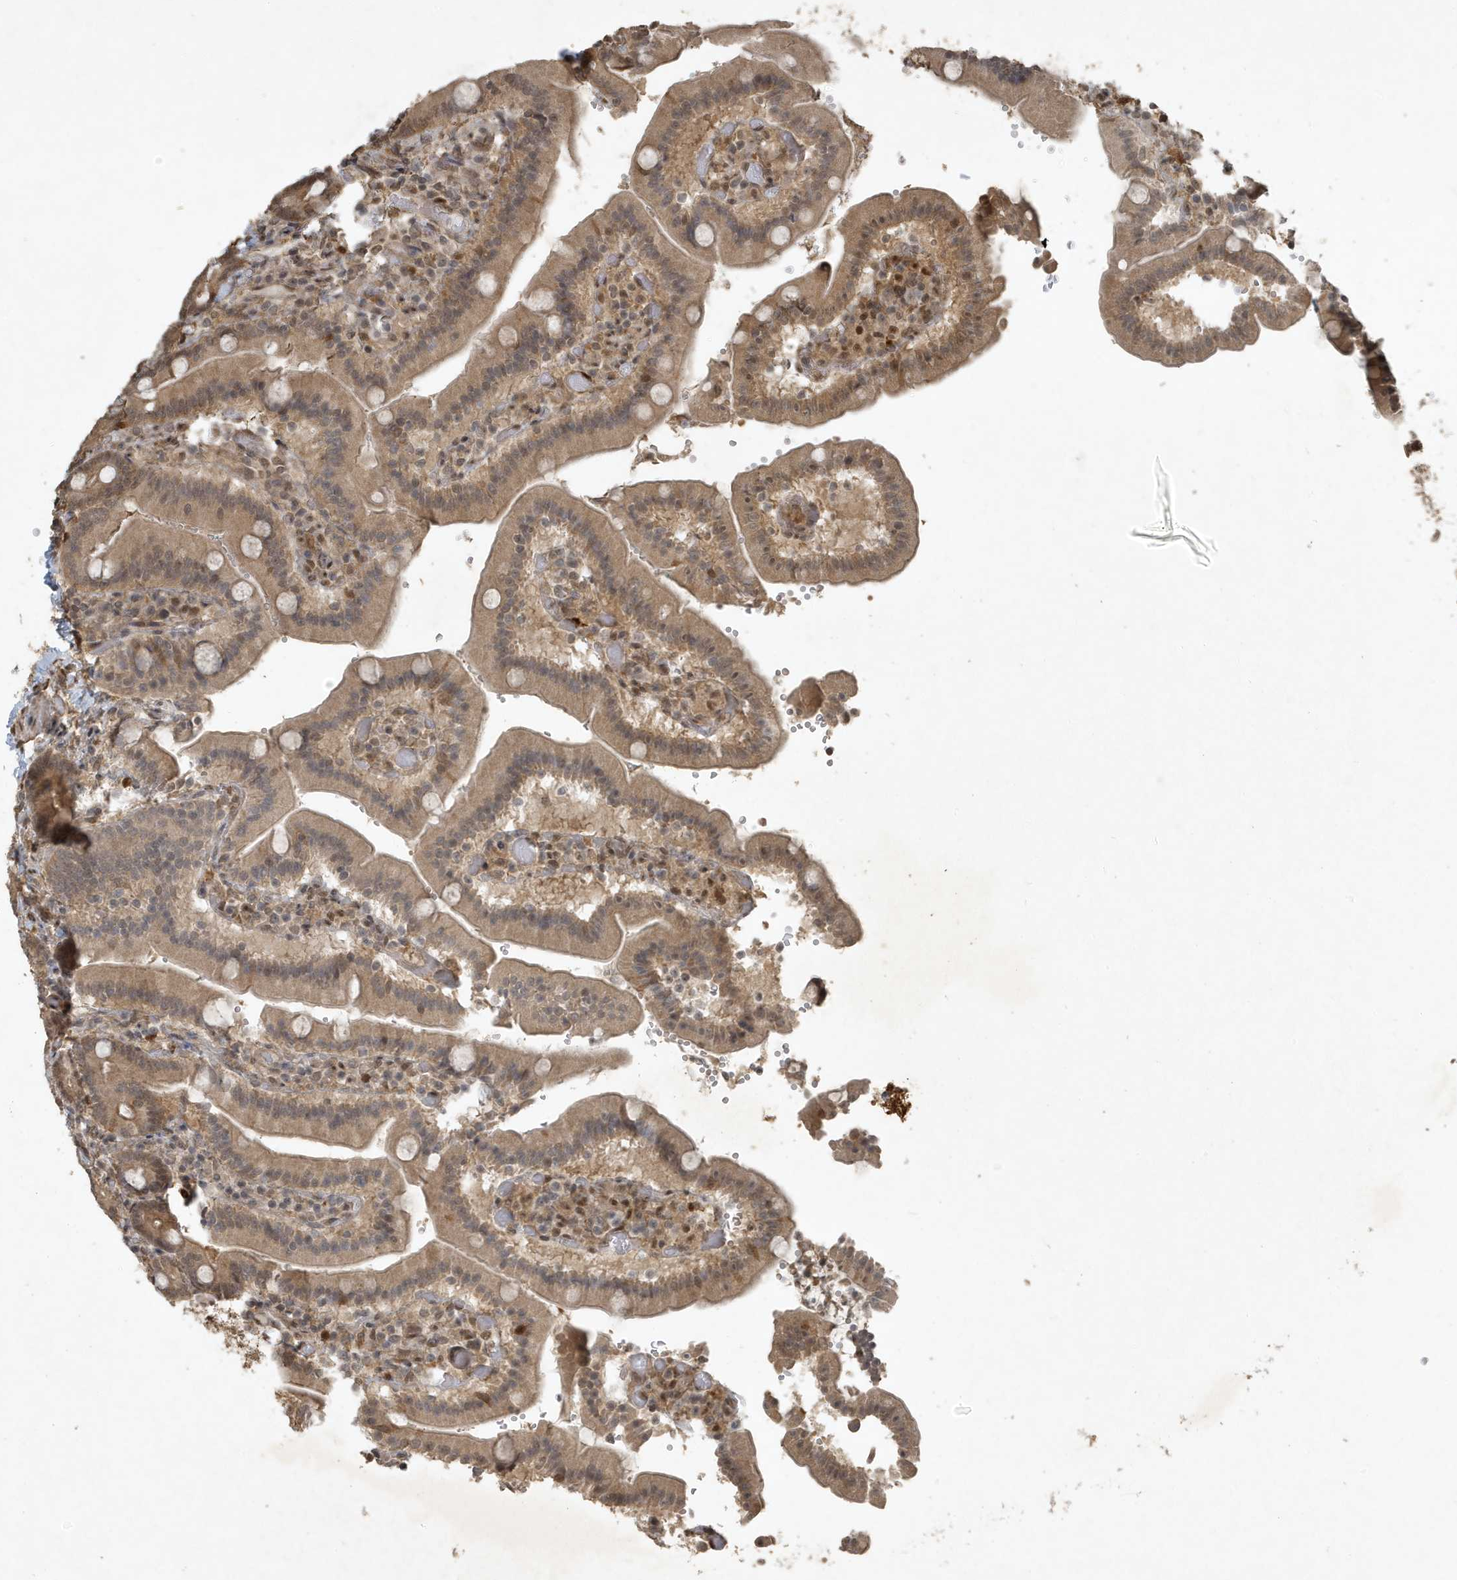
{"staining": {"intensity": "moderate", "quantity": "25%-75%", "location": "cytoplasmic/membranous,nuclear"}, "tissue": "duodenum", "cell_type": "Glandular cells", "image_type": "normal", "snomed": [{"axis": "morphology", "description": "Normal tissue, NOS"}, {"axis": "topography", "description": "Duodenum"}], "caption": "Normal duodenum was stained to show a protein in brown. There is medium levels of moderate cytoplasmic/membranous,nuclear staining in about 25%-75% of glandular cells.", "gene": "HSPA1A", "patient": {"sex": "female", "age": 62}}